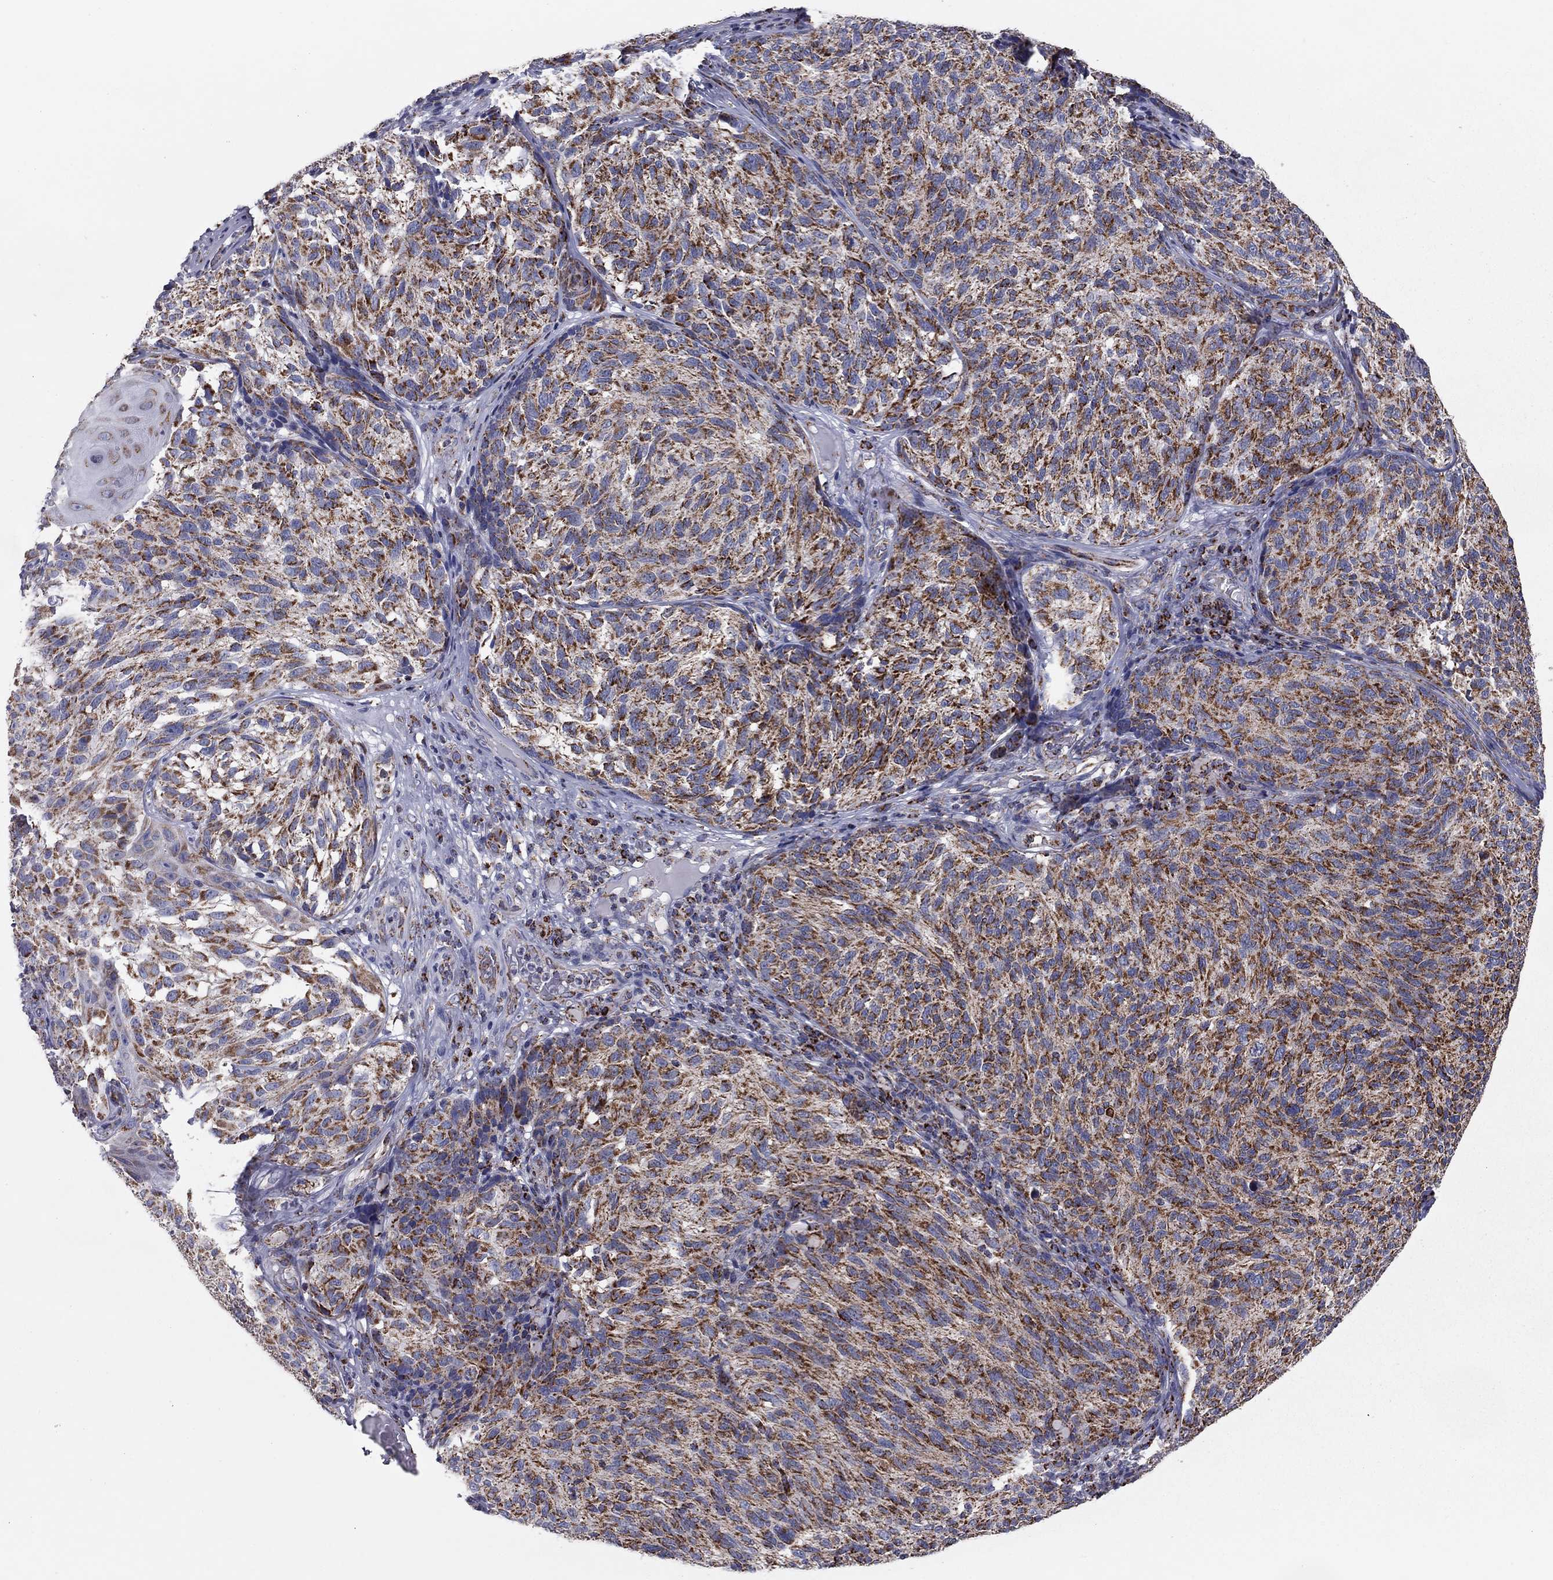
{"staining": {"intensity": "strong", "quantity": ">75%", "location": "cytoplasmic/membranous"}, "tissue": "melanoma", "cell_type": "Tumor cells", "image_type": "cancer", "snomed": [{"axis": "morphology", "description": "Malignant melanoma, NOS"}, {"axis": "topography", "description": "Skin"}], "caption": "Malignant melanoma stained with DAB (3,3'-diaminobenzidine) immunohistochemistry (IHC) shows high levels of strong cytoplasmic/membranous staining in about >75% of tumor cells.", "gene": "NDUFV1", "patient": {"sex": "female", "age": 73}}